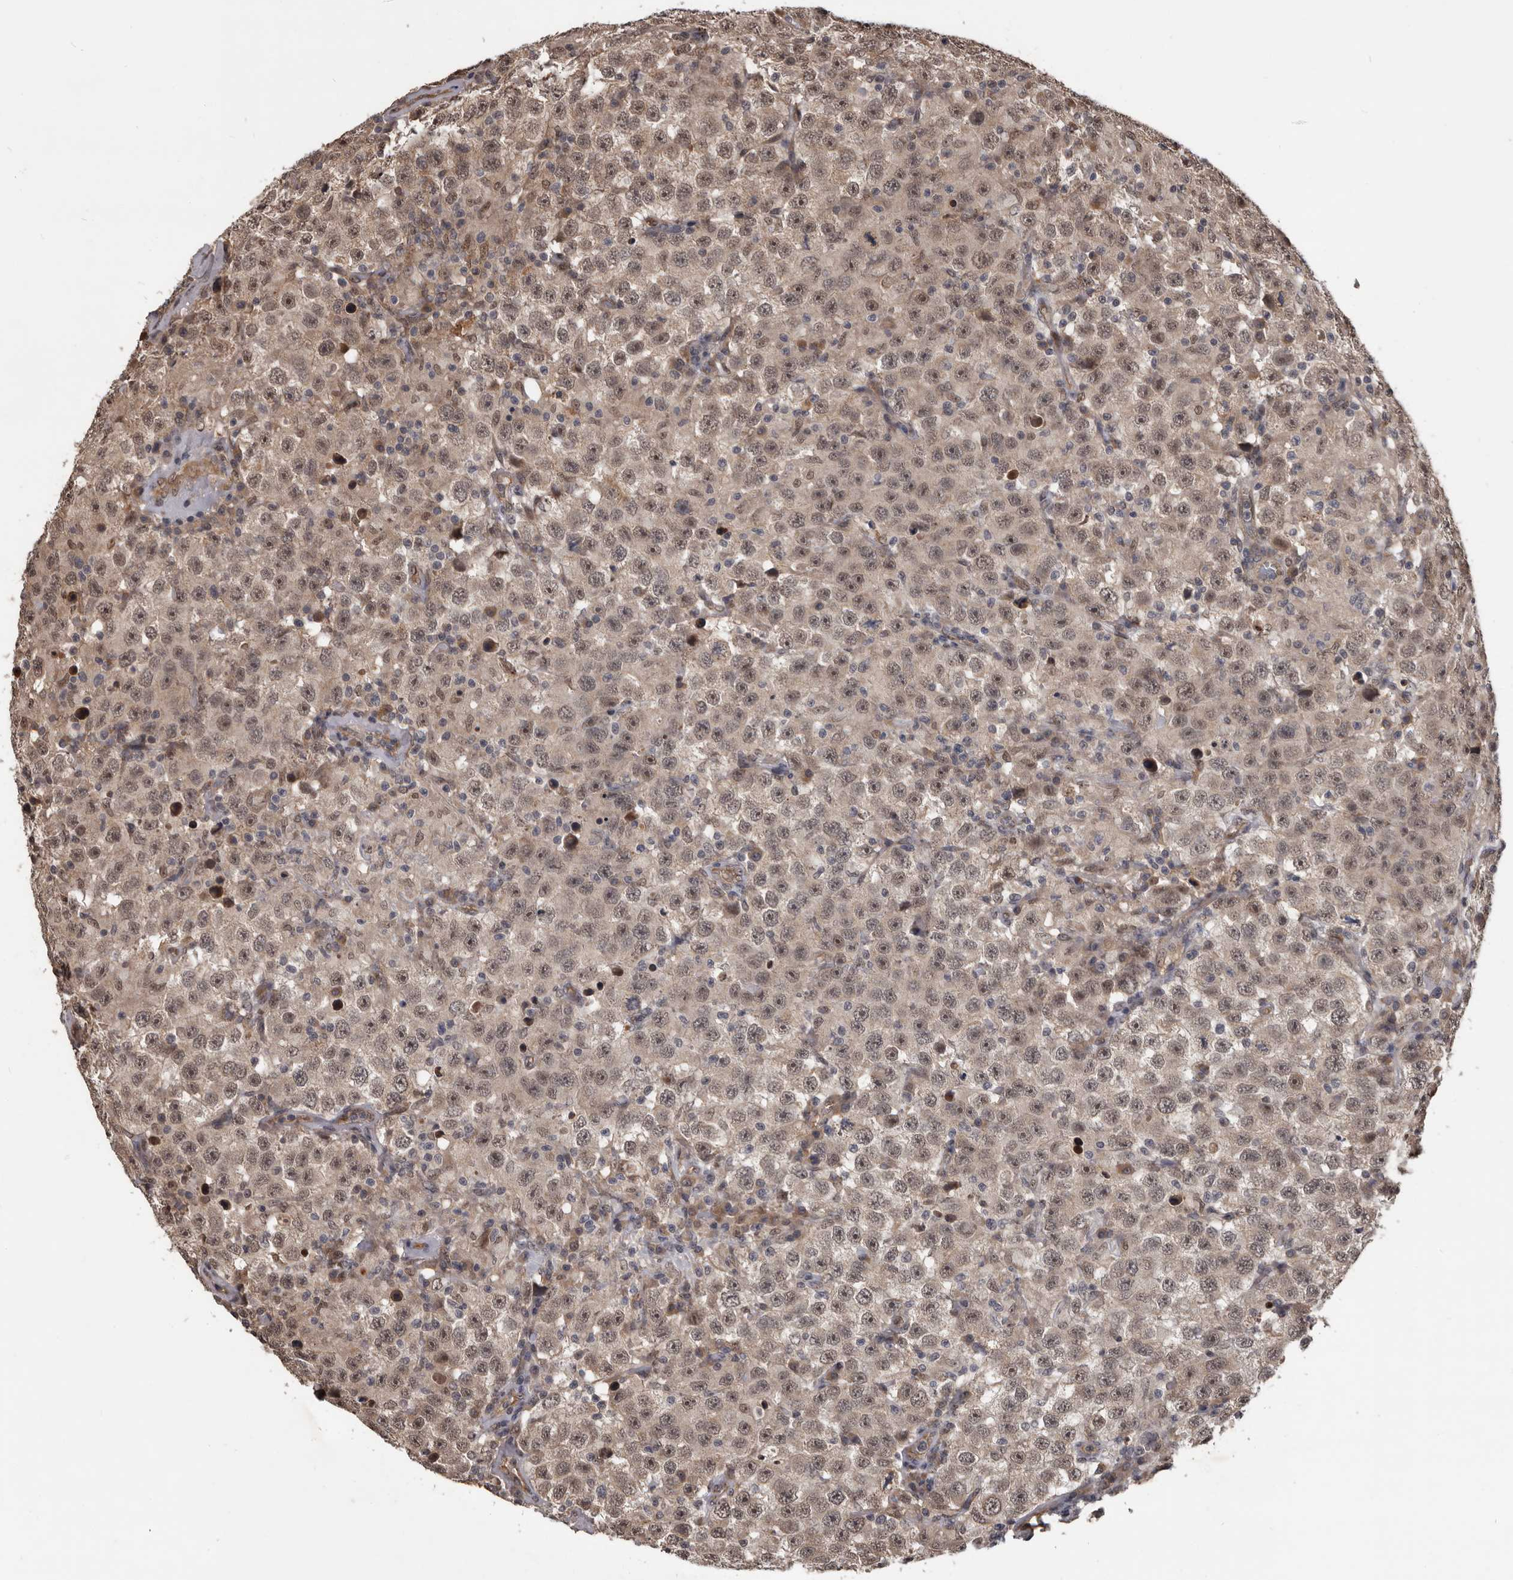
{"staining": {"intensity": "weak", "quantity": ">75%", "location": "nuclear"}, "tissue": "testis cancer", "cell_type": "Tumor cells", "image_type": "cancer", "snomed": [{"axis": "morphology", "description": "Seminoma, NOS"}, {"axis": "topography", "description": "Testis"}], "caption": "Weak nuclear staining for a protein is present in approximately >75% of tumor cells of testis cancer using IHC.", "gene": "AHR", "patient": {"sex": "male", "age": 41}}